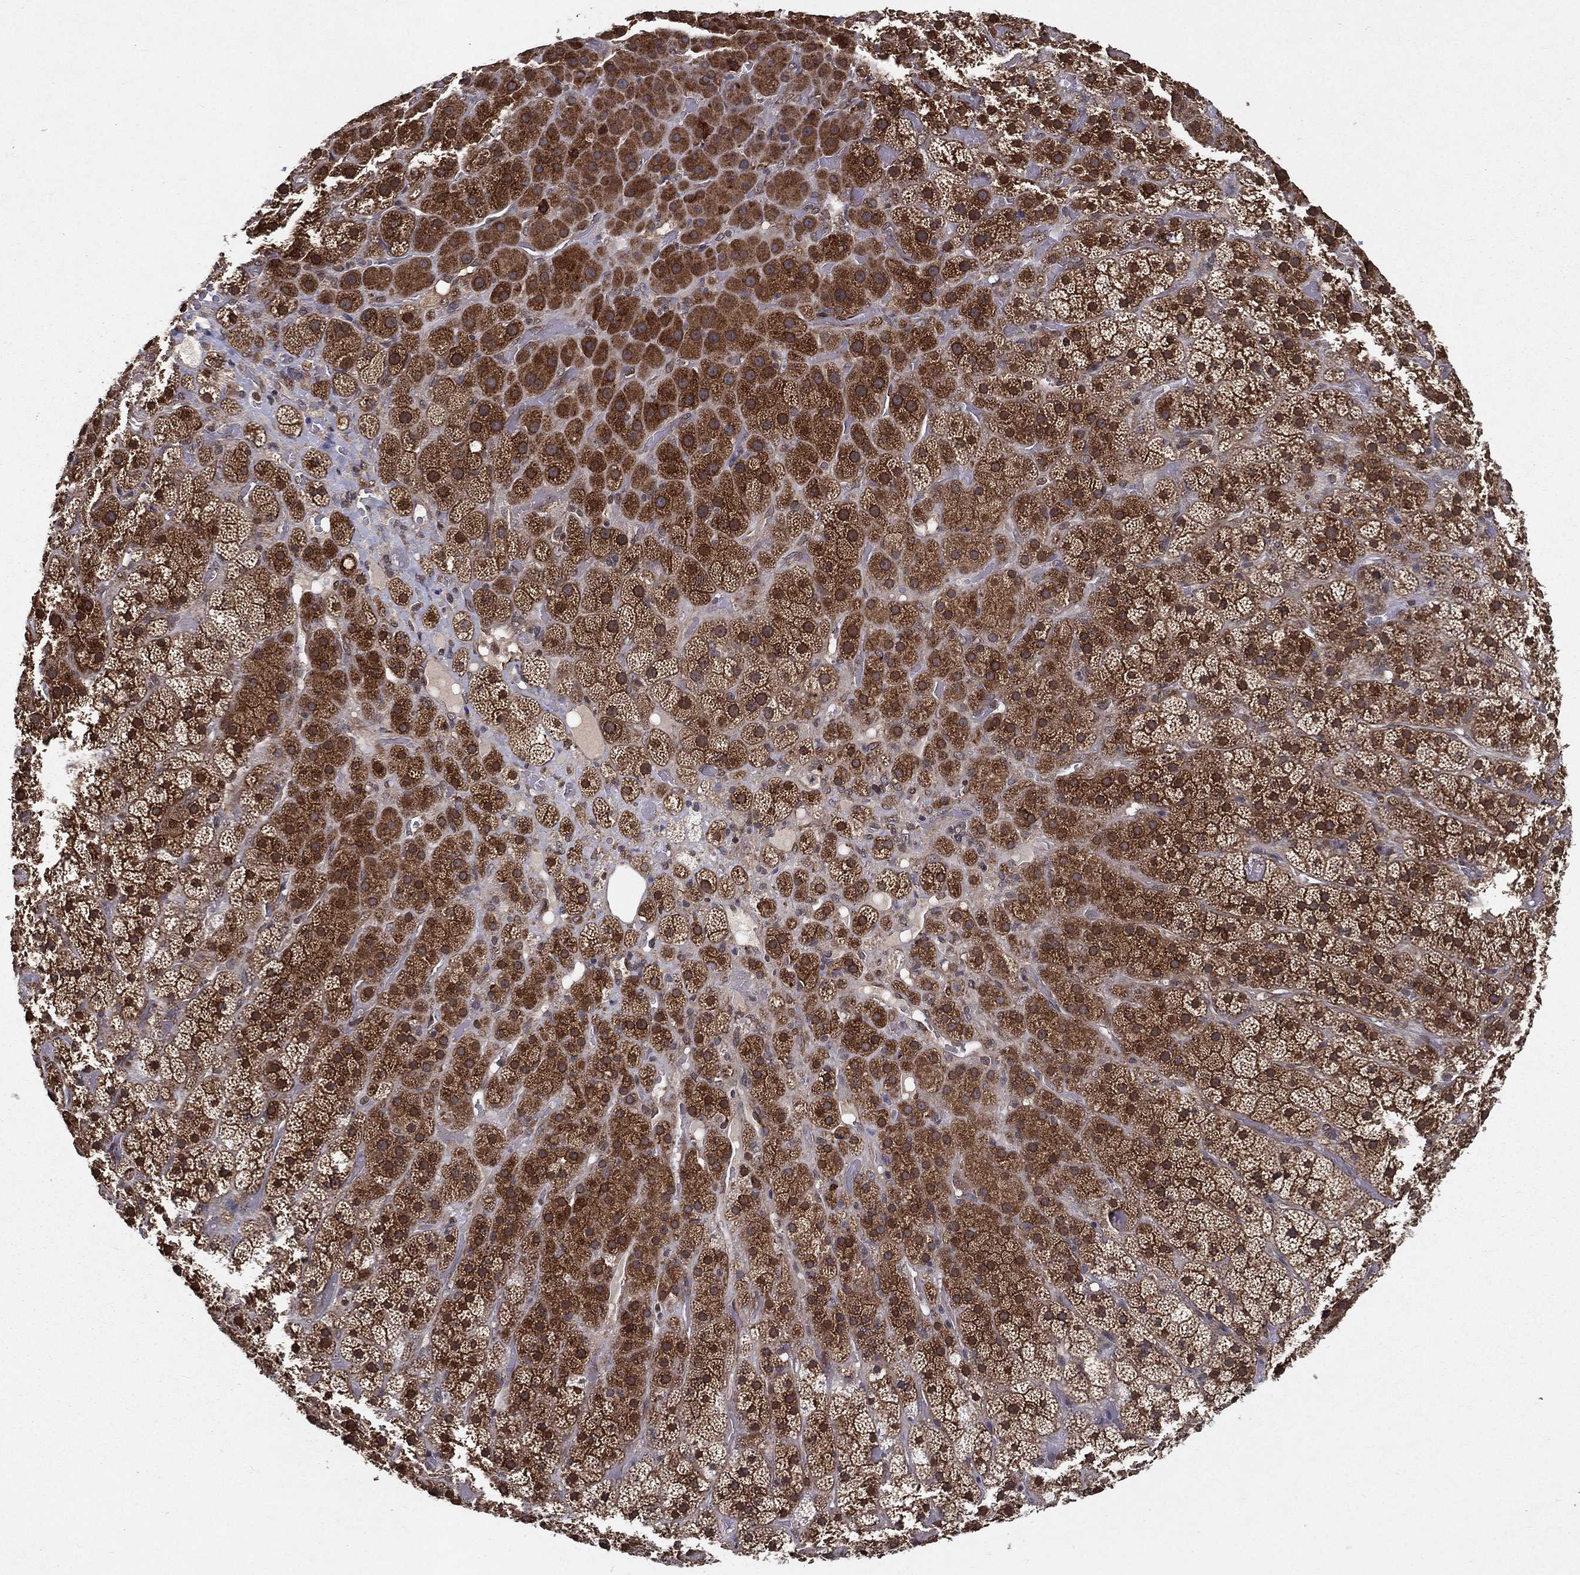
{"staining": {"intensity": "strong", "quantity": ">75%", "location": "cytoplasmic/membranous"}, "tissue": "adrenal gland", "cell_type": "Glandular cells", "image_type": "normal", "snomed": [{"axis": "morphology", "description": "Normal tissue, NOS"}, {"axis": "topography", "description": "Adrenal gland"}], "caption": "Approximately >75% of glandular cells in unremarkable adrenal gland reveal strong cytoplasmic/membranous protein positivity as visualized by brown immunohistochemical staining.", "gene": "CERS2", "patient": {"sex": "male", "age": 57}}